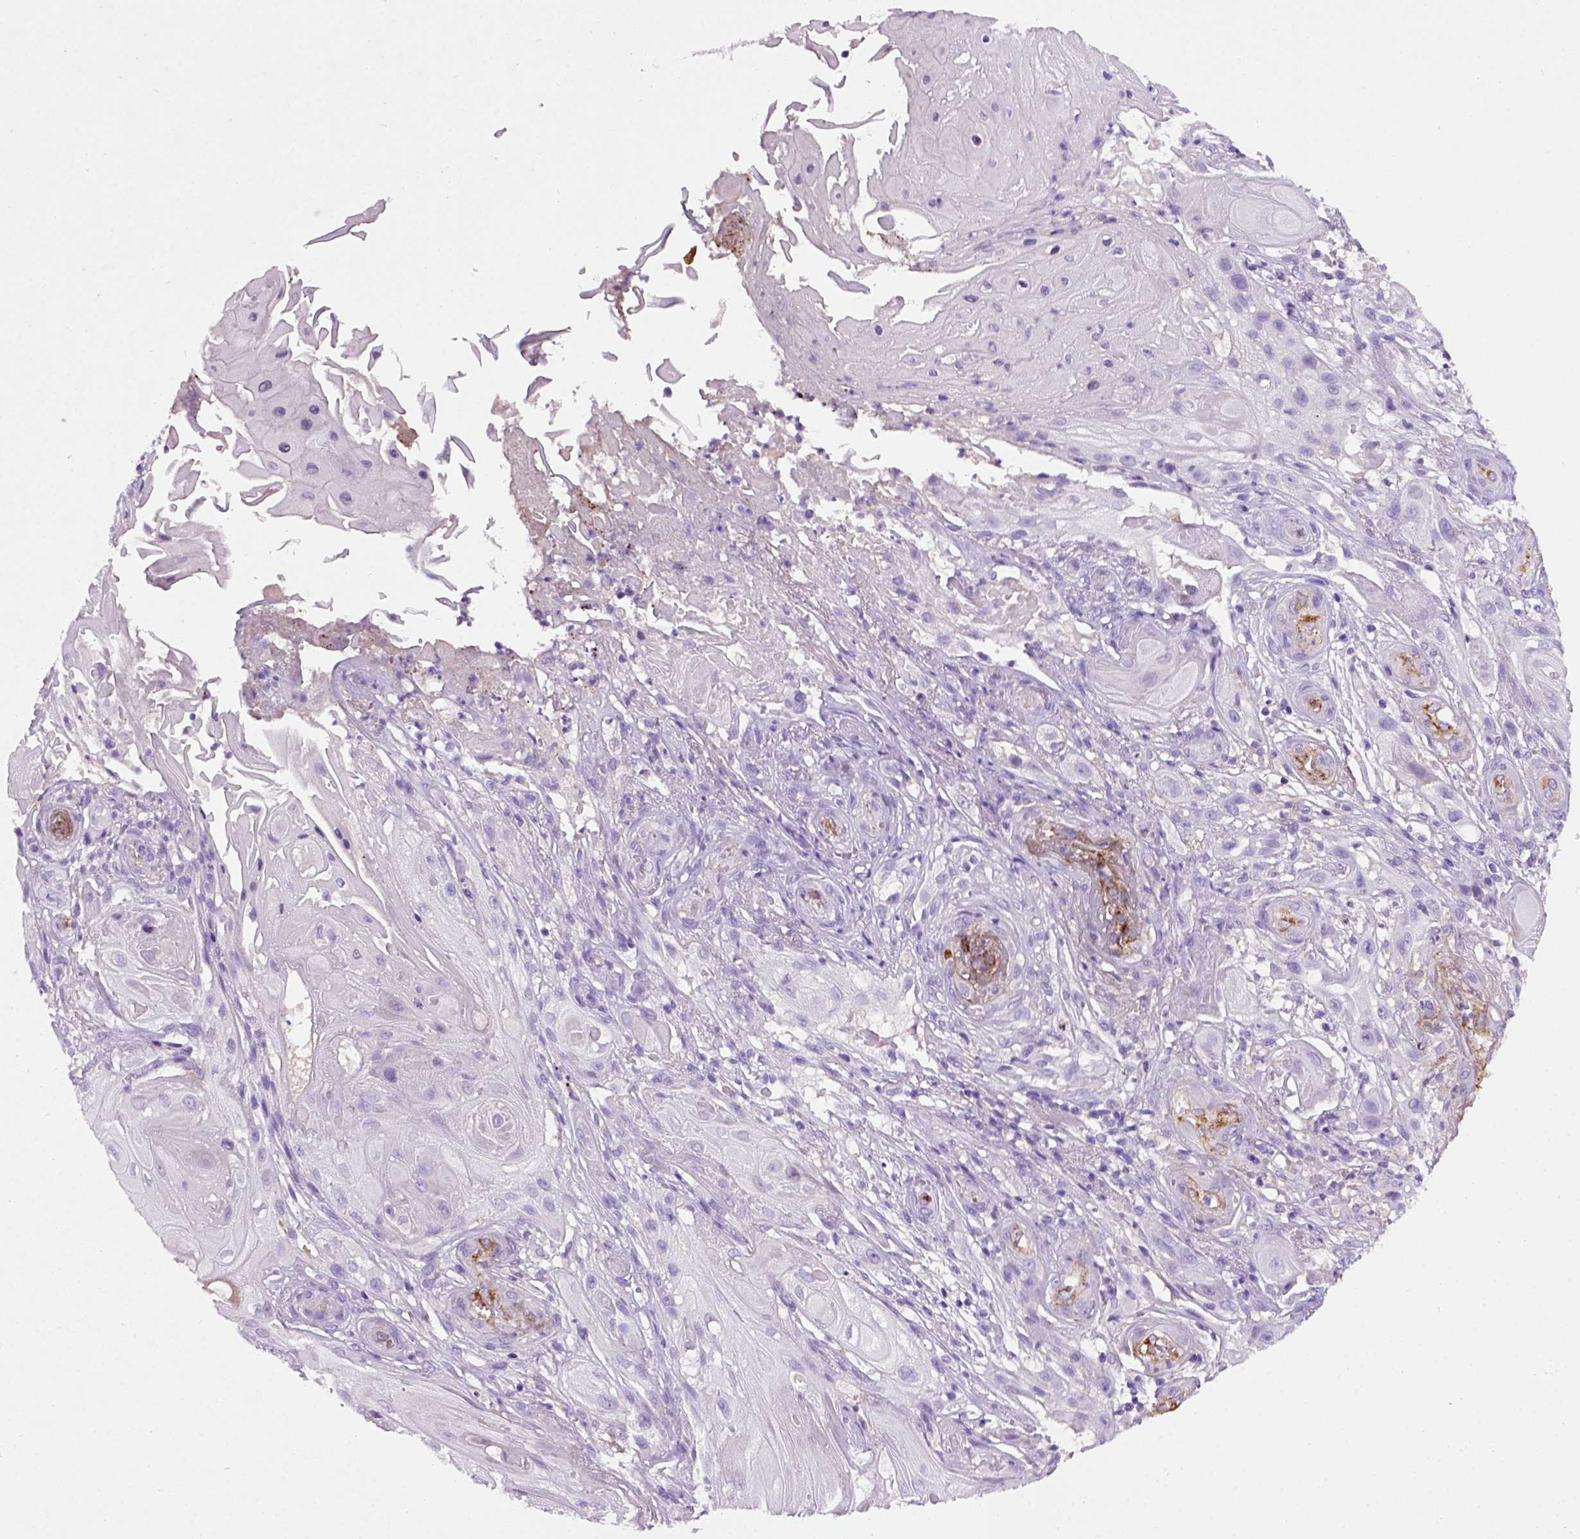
{"staining": {"intensity": "negative", "quantity": "none", "location": "none"}, "tissue": "skin cancer", "cell_type": "Tumor cells", "image_type": "cancer", "snomed": [{"axis": "morphology", "description": "Squamous cell carcinoma, NOS"}, {"axis": "topography", "description": "Skin"}], "caption": "IHC of human skin cancer exhibits no positivity in tumor cells.", "gene": "VWF", "patient": {"sex": "male", "age": 62}}